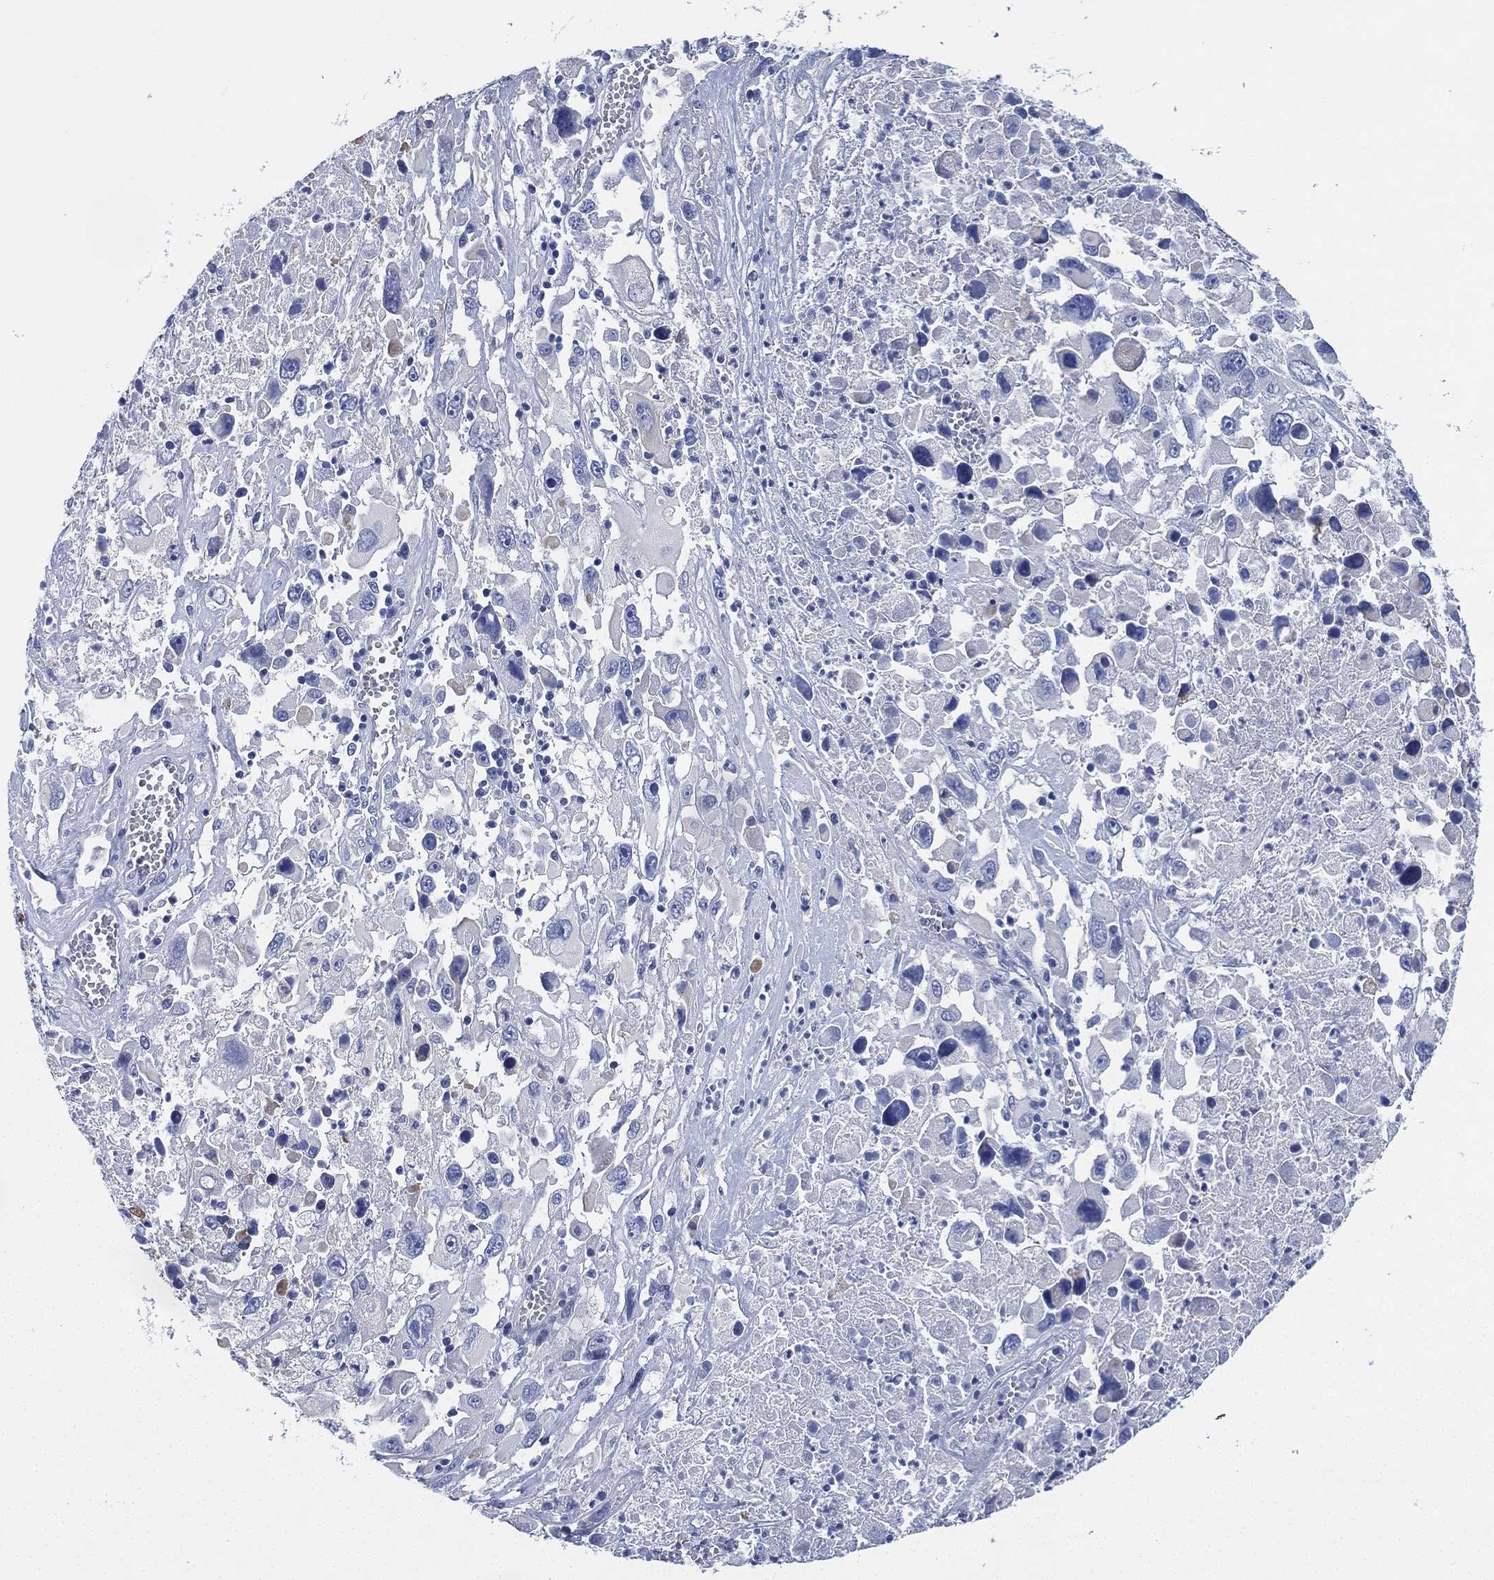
{"staining": {"intensity": "negative", "quantity": "none", "location": "none"}, "tissue": "melanoma", "cell_type": "Tumor cells", "image_type": "cancer", "snomed": [{"axis": "morphology", "description": "Malignant melanoma, Metastatic site"}, {"axis": "topography", "description": "Soft tissue"}], "caption": "Immunohistochemical staining of melanoma demonstrates no significant expression in tumor cells.", "gene": "CCDC70", "patient": {"sex": "male", "age": 50}}